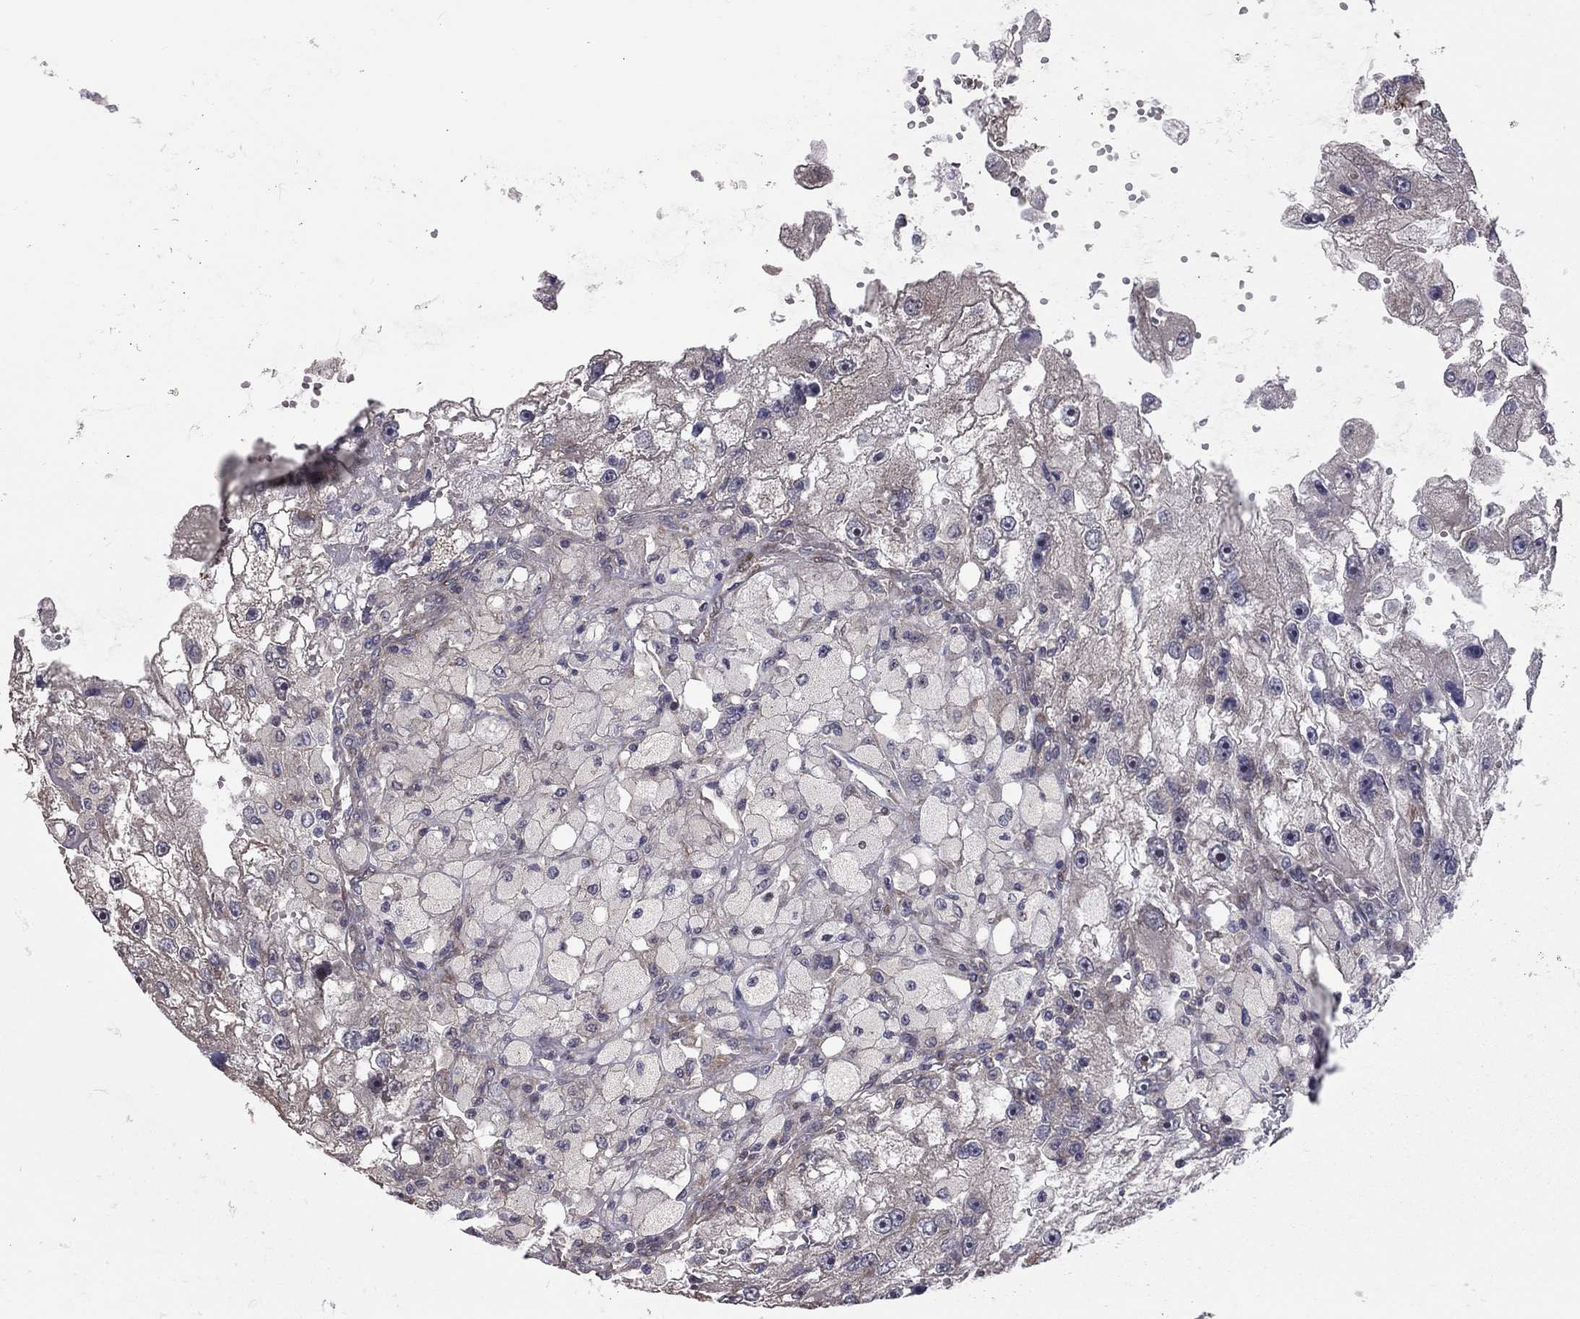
{"staining": {"intensity": "weak", "quantity": ">75%", "location": "cytoplasmic/membranous"}, "tissue": "renal cancer", "cell_type": "Tumor cells", "image_type": "cancer", "snomed": [{"axis": "morphology", "description": "Adenocarcinoma, NOS"}, {"axis": "topography", "description": "Kidney"}], "caption": "Approximately >75% of tumor cells in renal cancer (adenocarcinoma) show weak cytoplasmic/membranous protein positivity as visualized by brown immunohistochemical staining.", "gene": "DUSP7", "patient": {"sex": "male", "age": 63}}